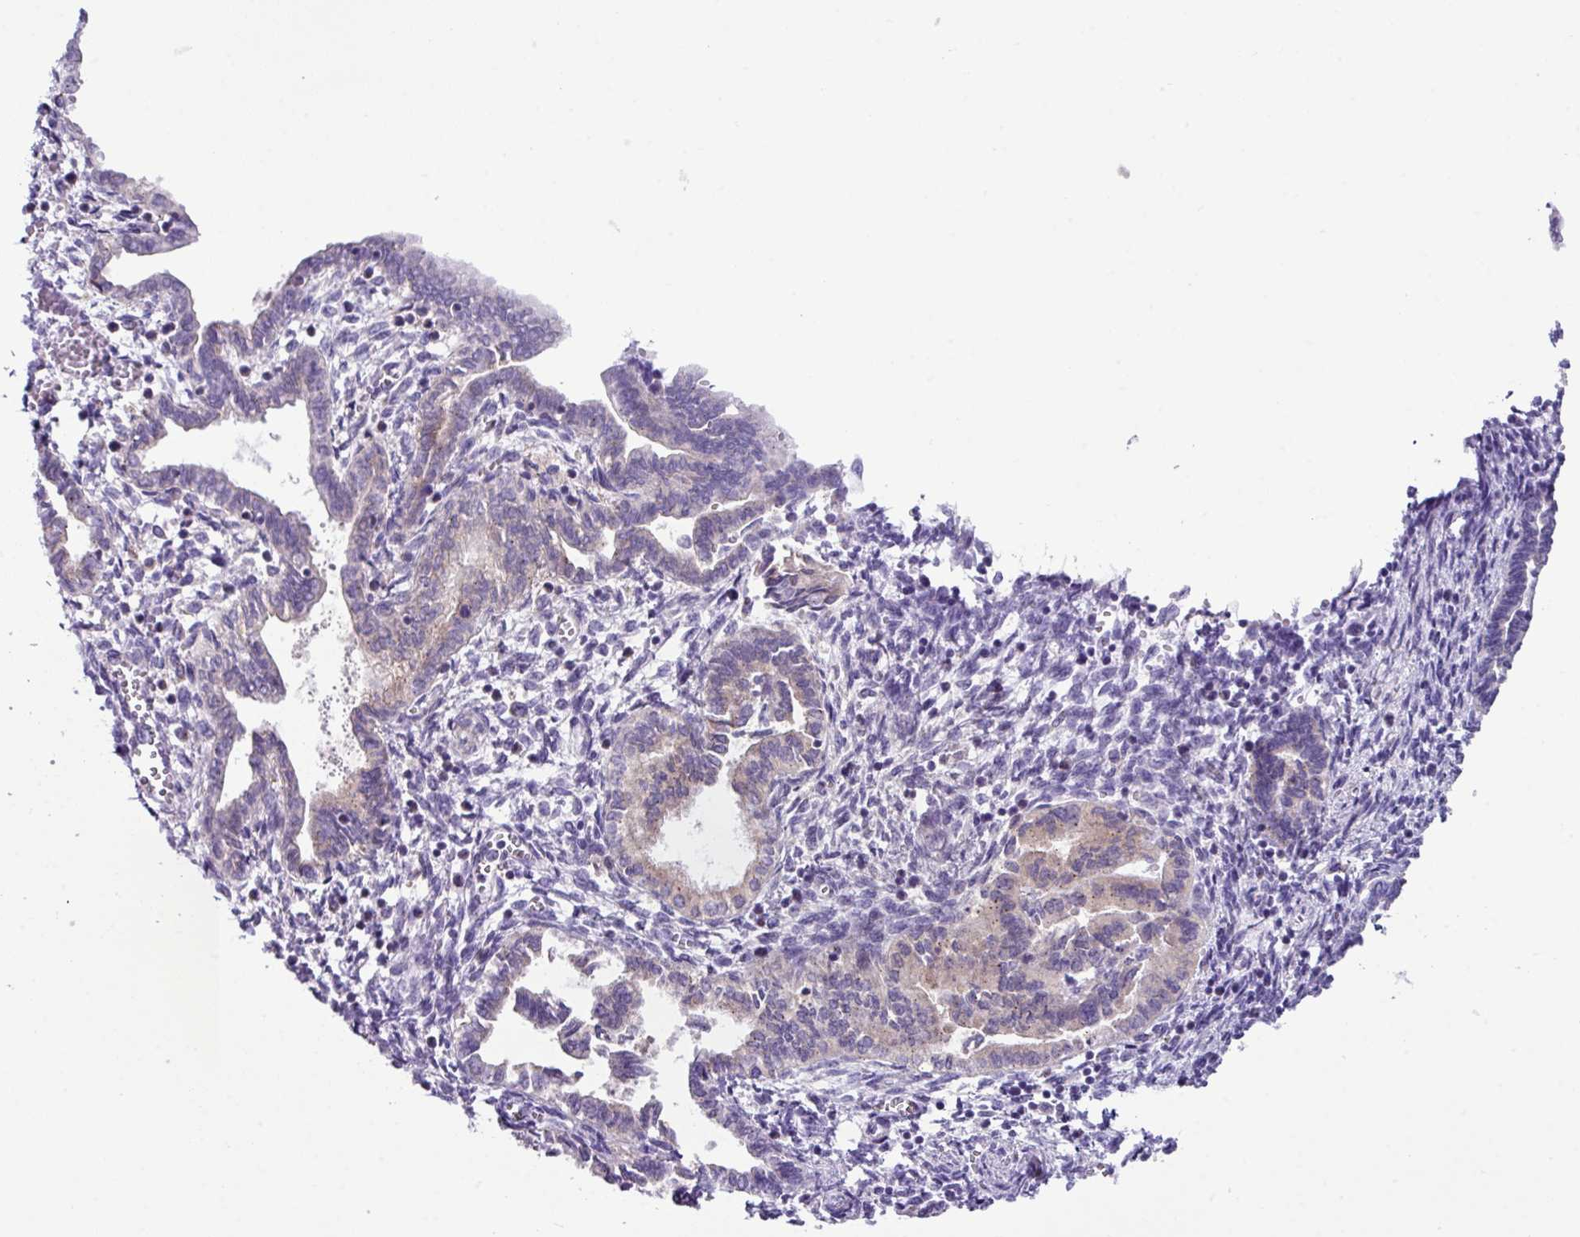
{"staining": {"intensity": "negative", "quantity": "none", "location": "none"}, "tissue": "endometrium", "cell_type": "Cells in endometrial stroma", "image_type": "normal", "snomed": [{"axis": "morphology", "description": "Normal tissue, NOS"}, {"axis": "topography", "description": "Endometrium"}], "caption": "High power microscopy image of an IHC histopathology image of unremarkable endometrium, revealing no significant staining in cells in endometrial stroma.", "gene": "RGS21", "patient": {"sex": "female", "age": 37}}